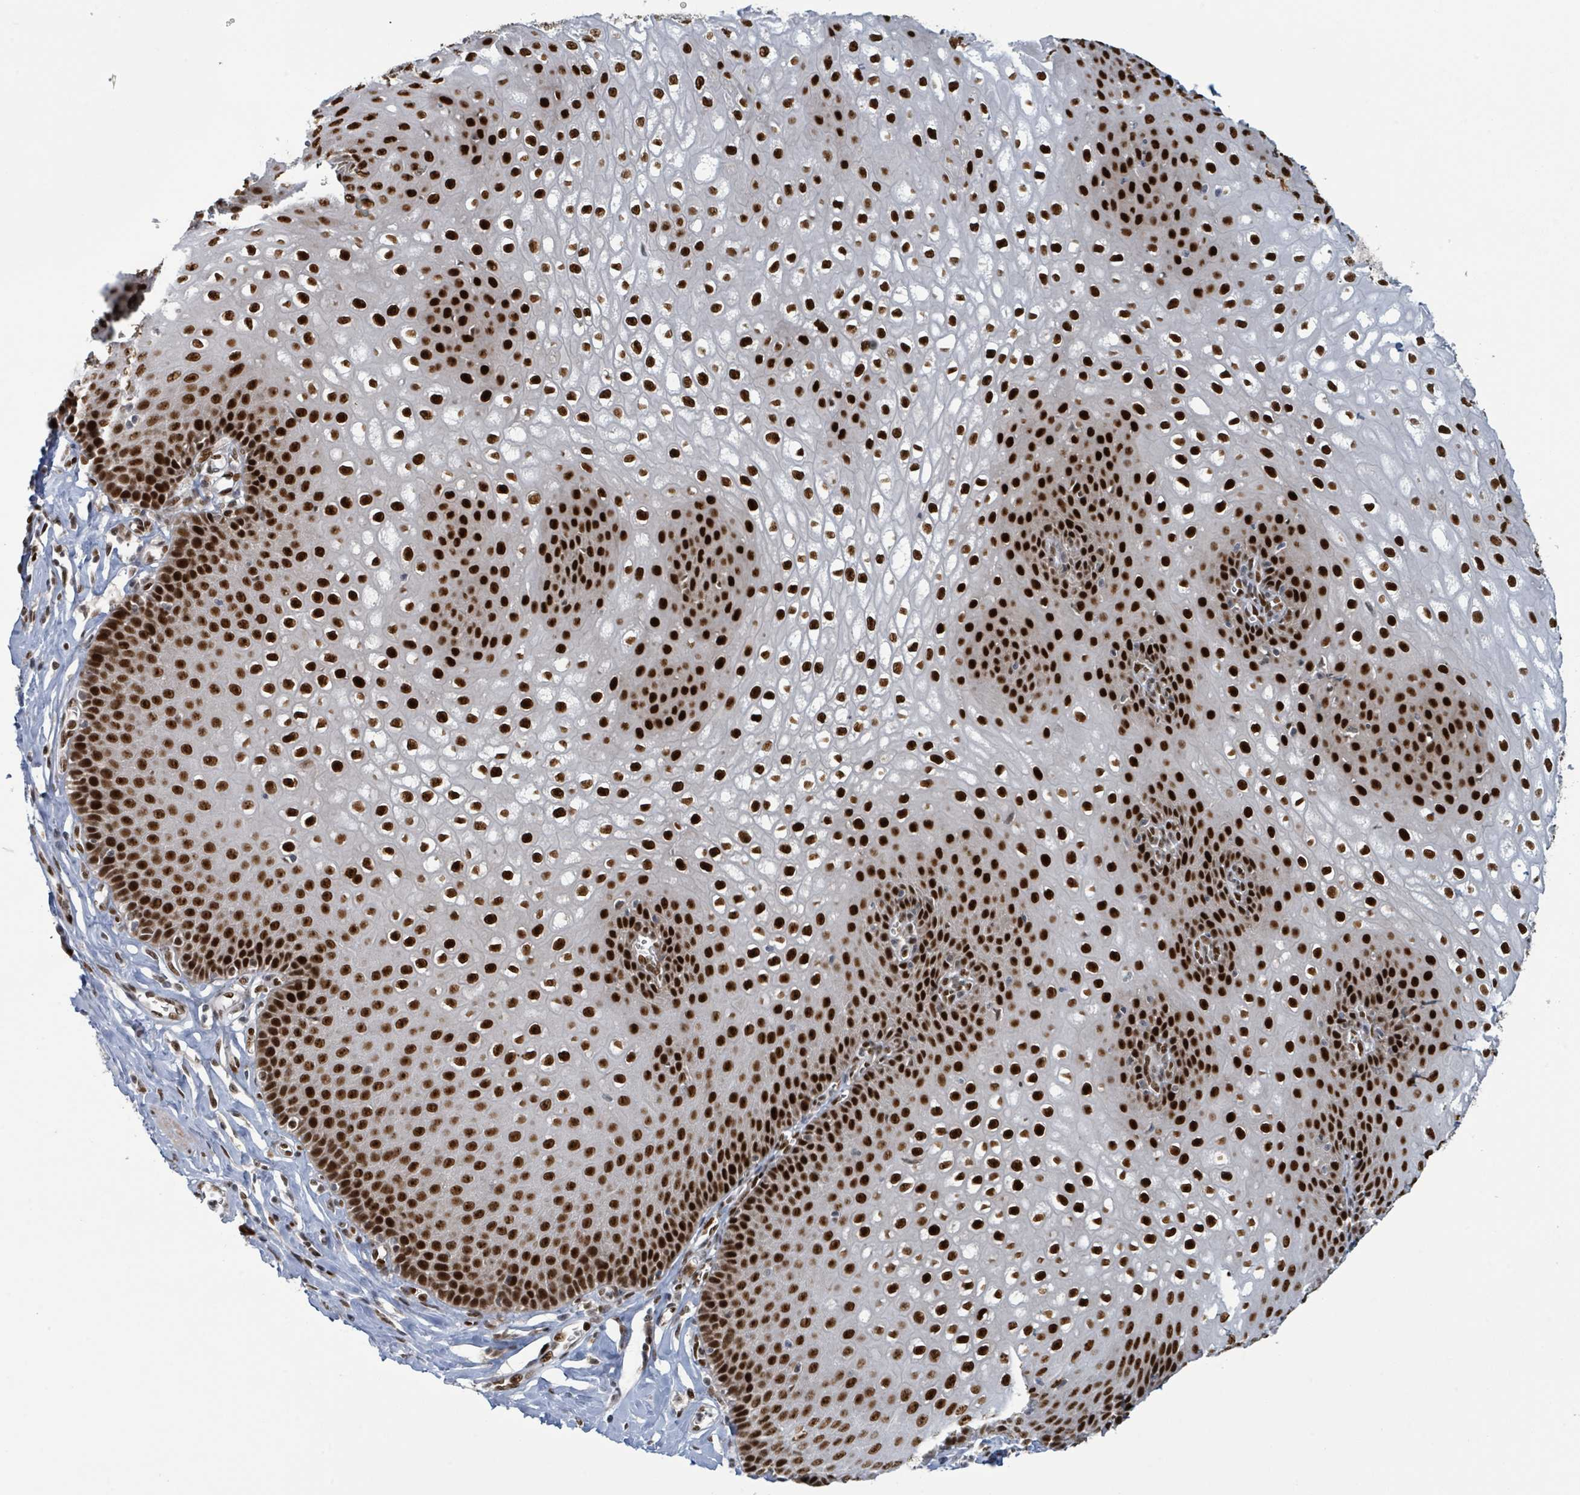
{"staining": {"intensity": "strong", "quantity": ">75%", "location": "nuclear"}, "tissue": "esophagus", "cell_type": "Squamous epithelial cells", "image_type": "normal", "snomed": [{"axis": "morphology", "description": "Normal tissue, NOS"}, {"axis": "topography", "description": "Esophagus"}], "caption": "Squamous epithelial cells reveal high levels of strong nuclear staining in approximately >75% of cells in unremarkable human esophagus. The protein of interest is shown in brown color, while the nuclei are stained blue.", "gene": "KLF3", "patient": {"sex": "male", "age": 67}}